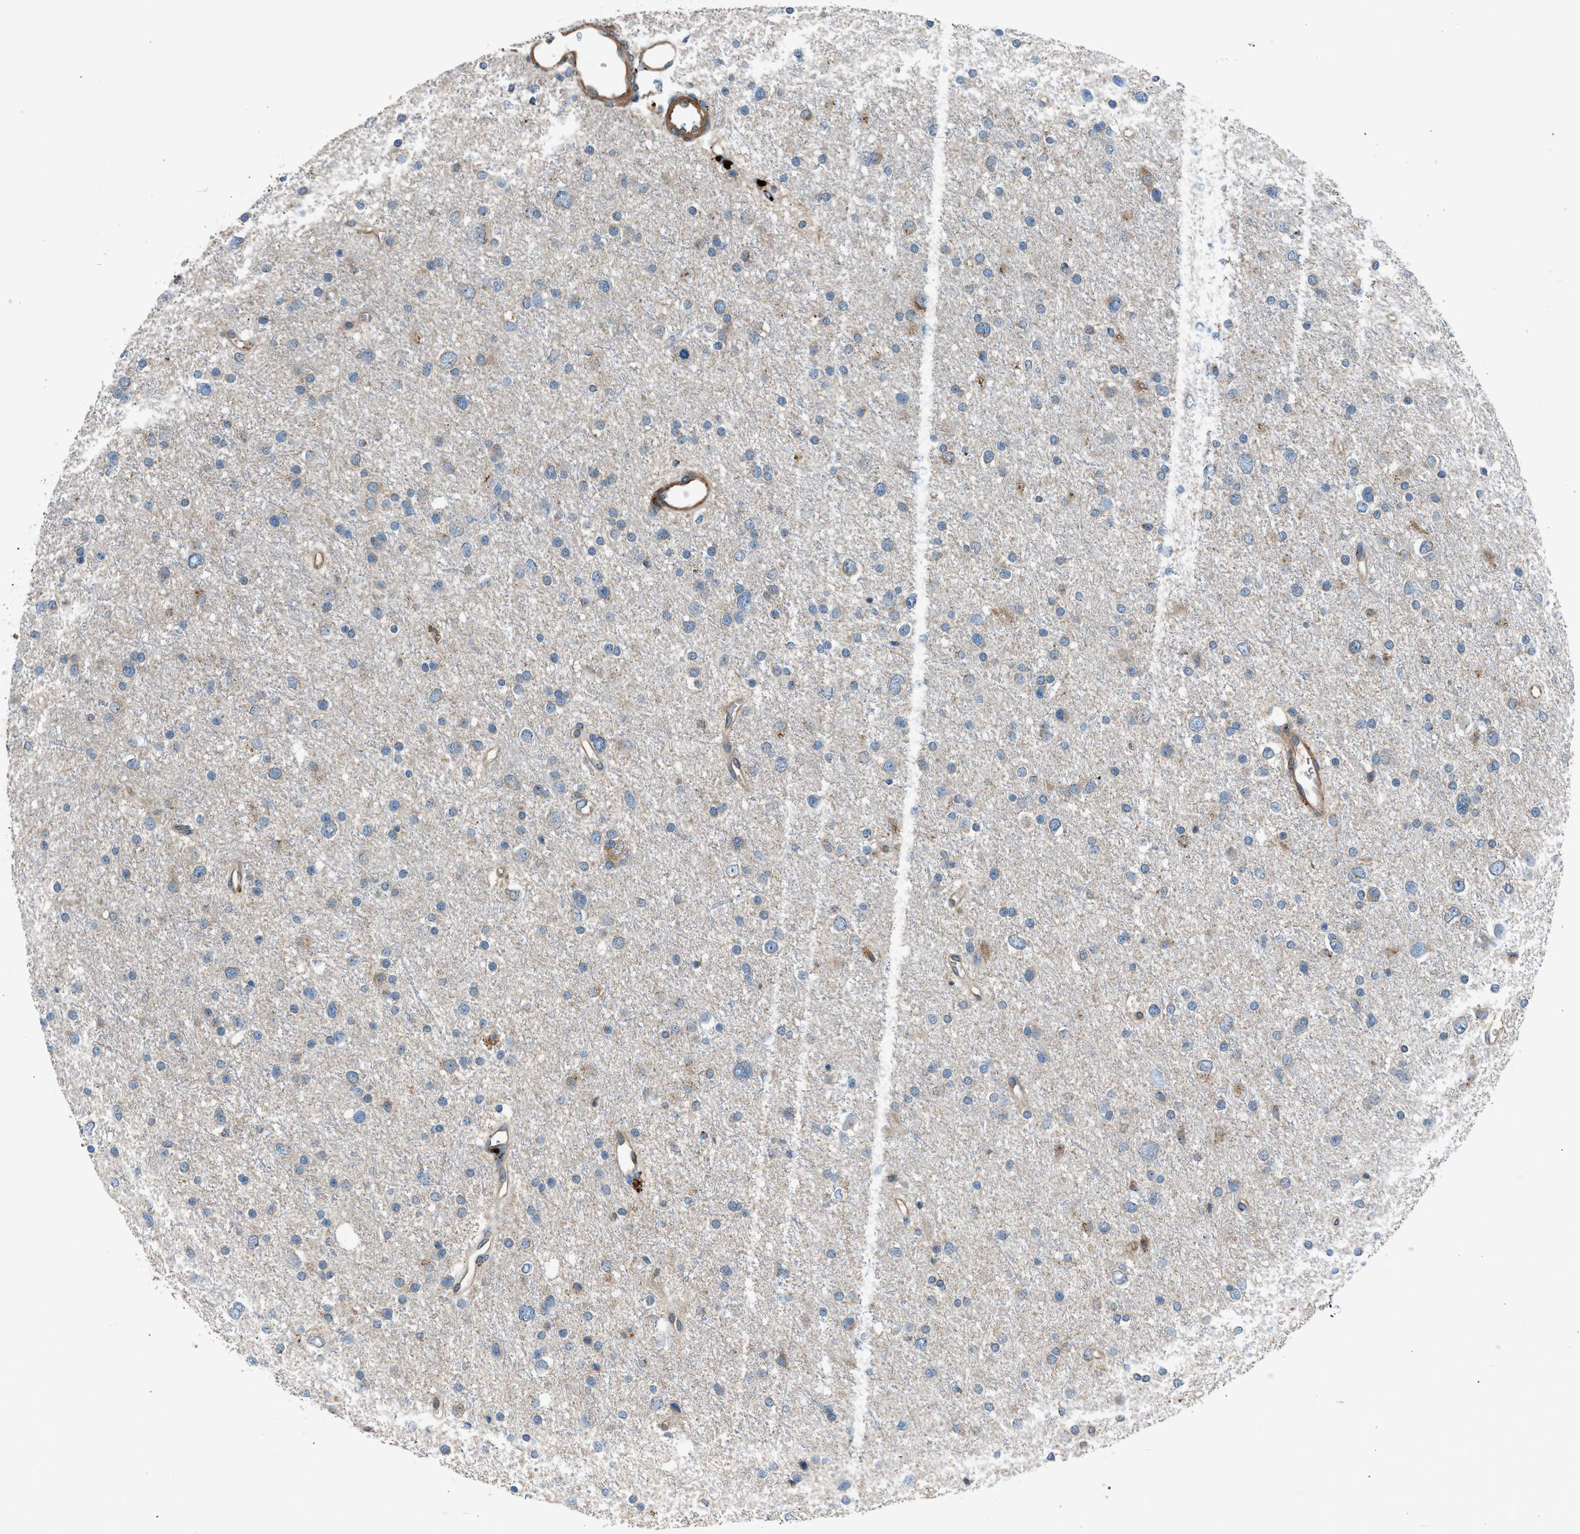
{"staining": {"intensity": "negative", "quantity": "none", "location": "none"}, "tissue": "glioma", "cell_type": "Tumor cells", "image_type": "cancer", "snomed": [{"axis": "morphology", "description": "Glioma, malignant, Low grade"}, {"axis": "topography", "description": "Brain"}], "caption": "Glioma was stained to show a protein in brown. There is no significant staining in tumor cells.", "gene": "LMBR1", "patient": {"sex": "female", "age": 37}}